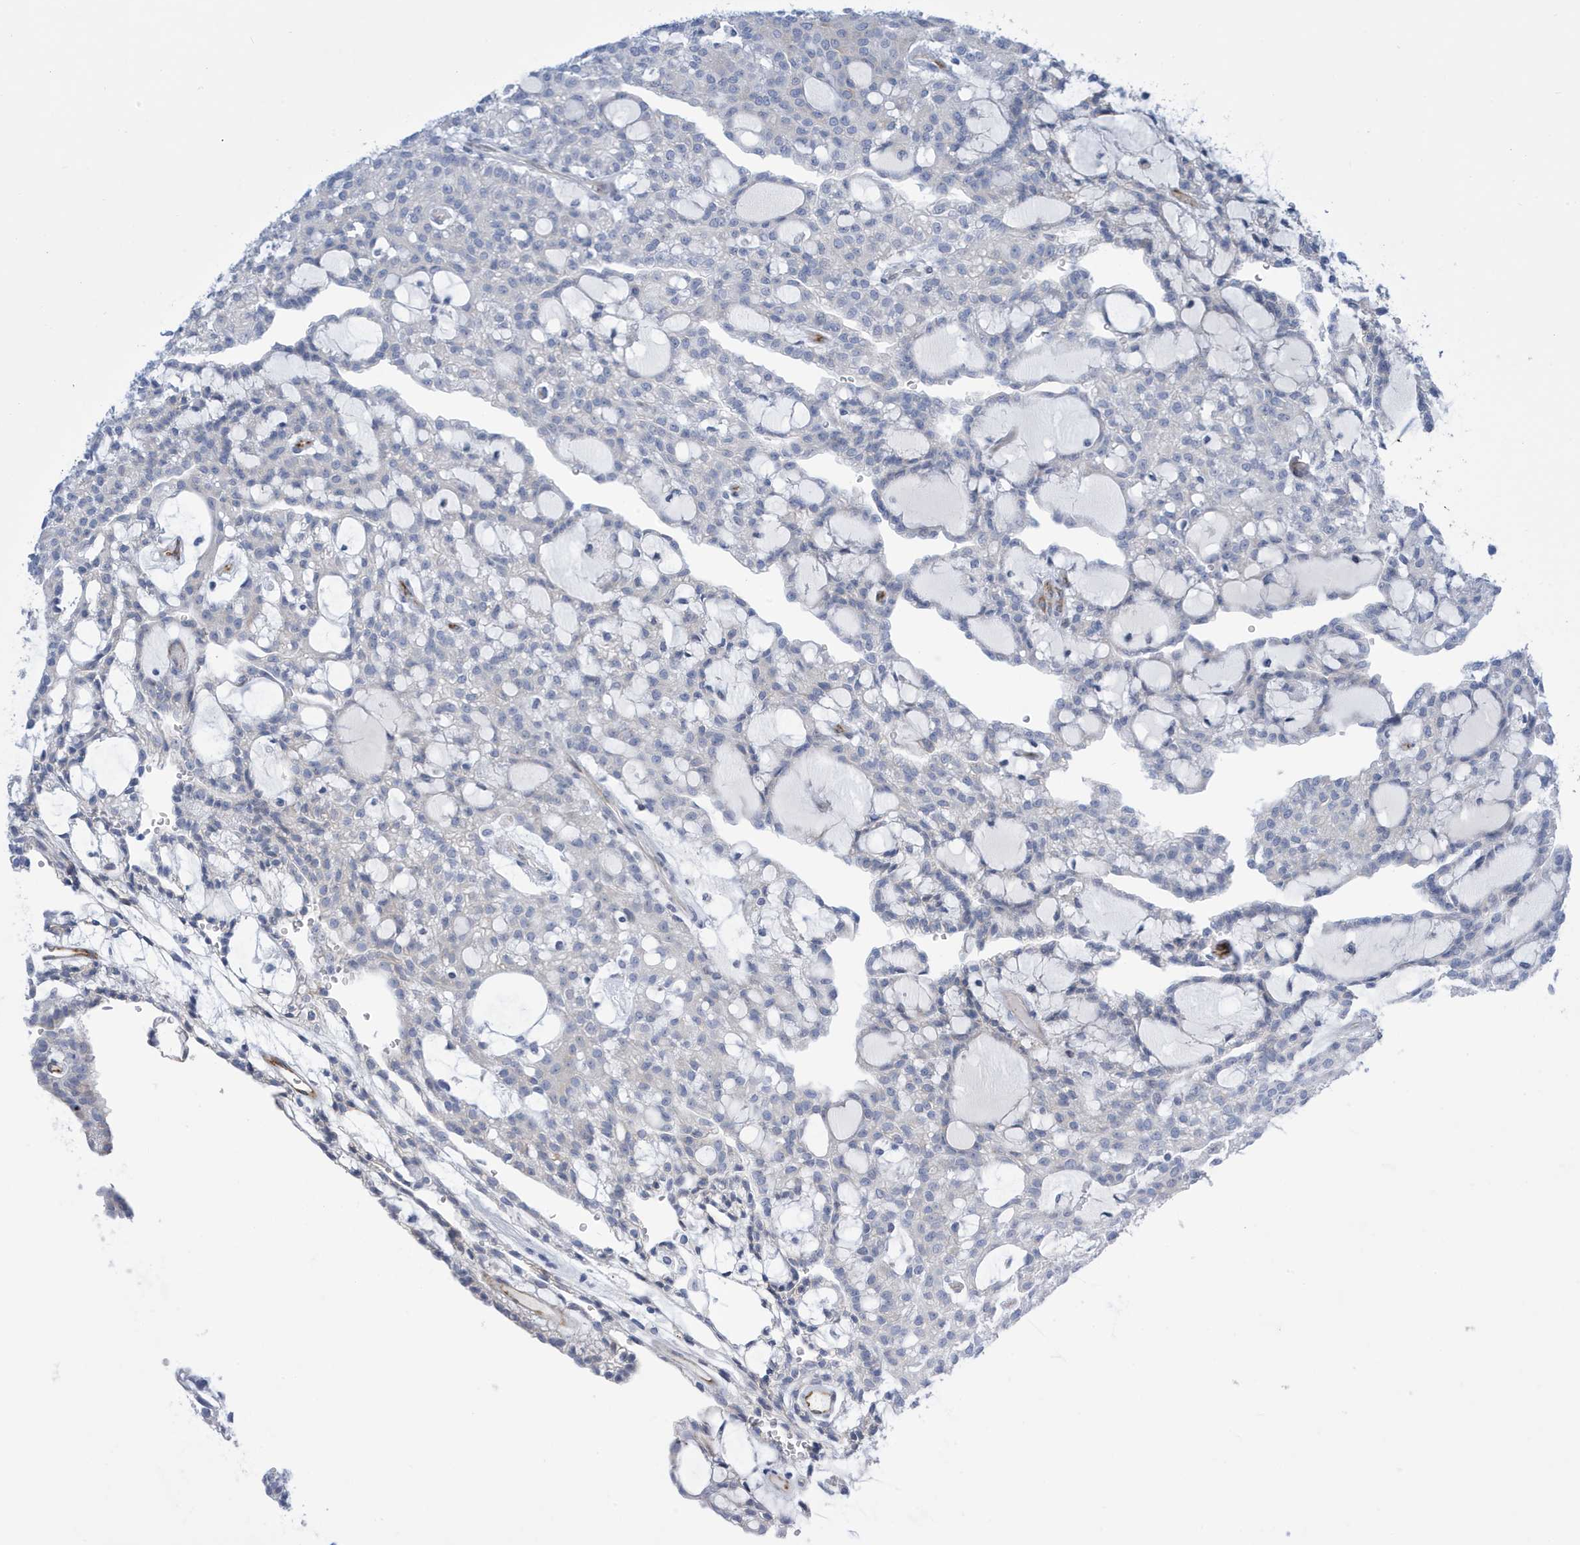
{"staining": {"intensity": "negative", "quantity": "none", "location": "none"}, "tissue": "renal cancer", "cell_type": "Tumor cells", "image_type": "cancer", "snomed": [{"axis": "morphology", "description": "Adenocarcinoma, NOS"}, {"axis": "topography", "description": "Kidney"}], "caption": "The image reveals no staining of tumor cells in adenocarcinoma (renal). The staining was performed using DAB (3,3'-diaminobenzidine) to visualize the protein expression in brown, while the nuclei were stained in blue with hematoxylin (Magnification: 20x).", "gene": "SEMA3F", "patient": {"sex": "male", "age": 63}}